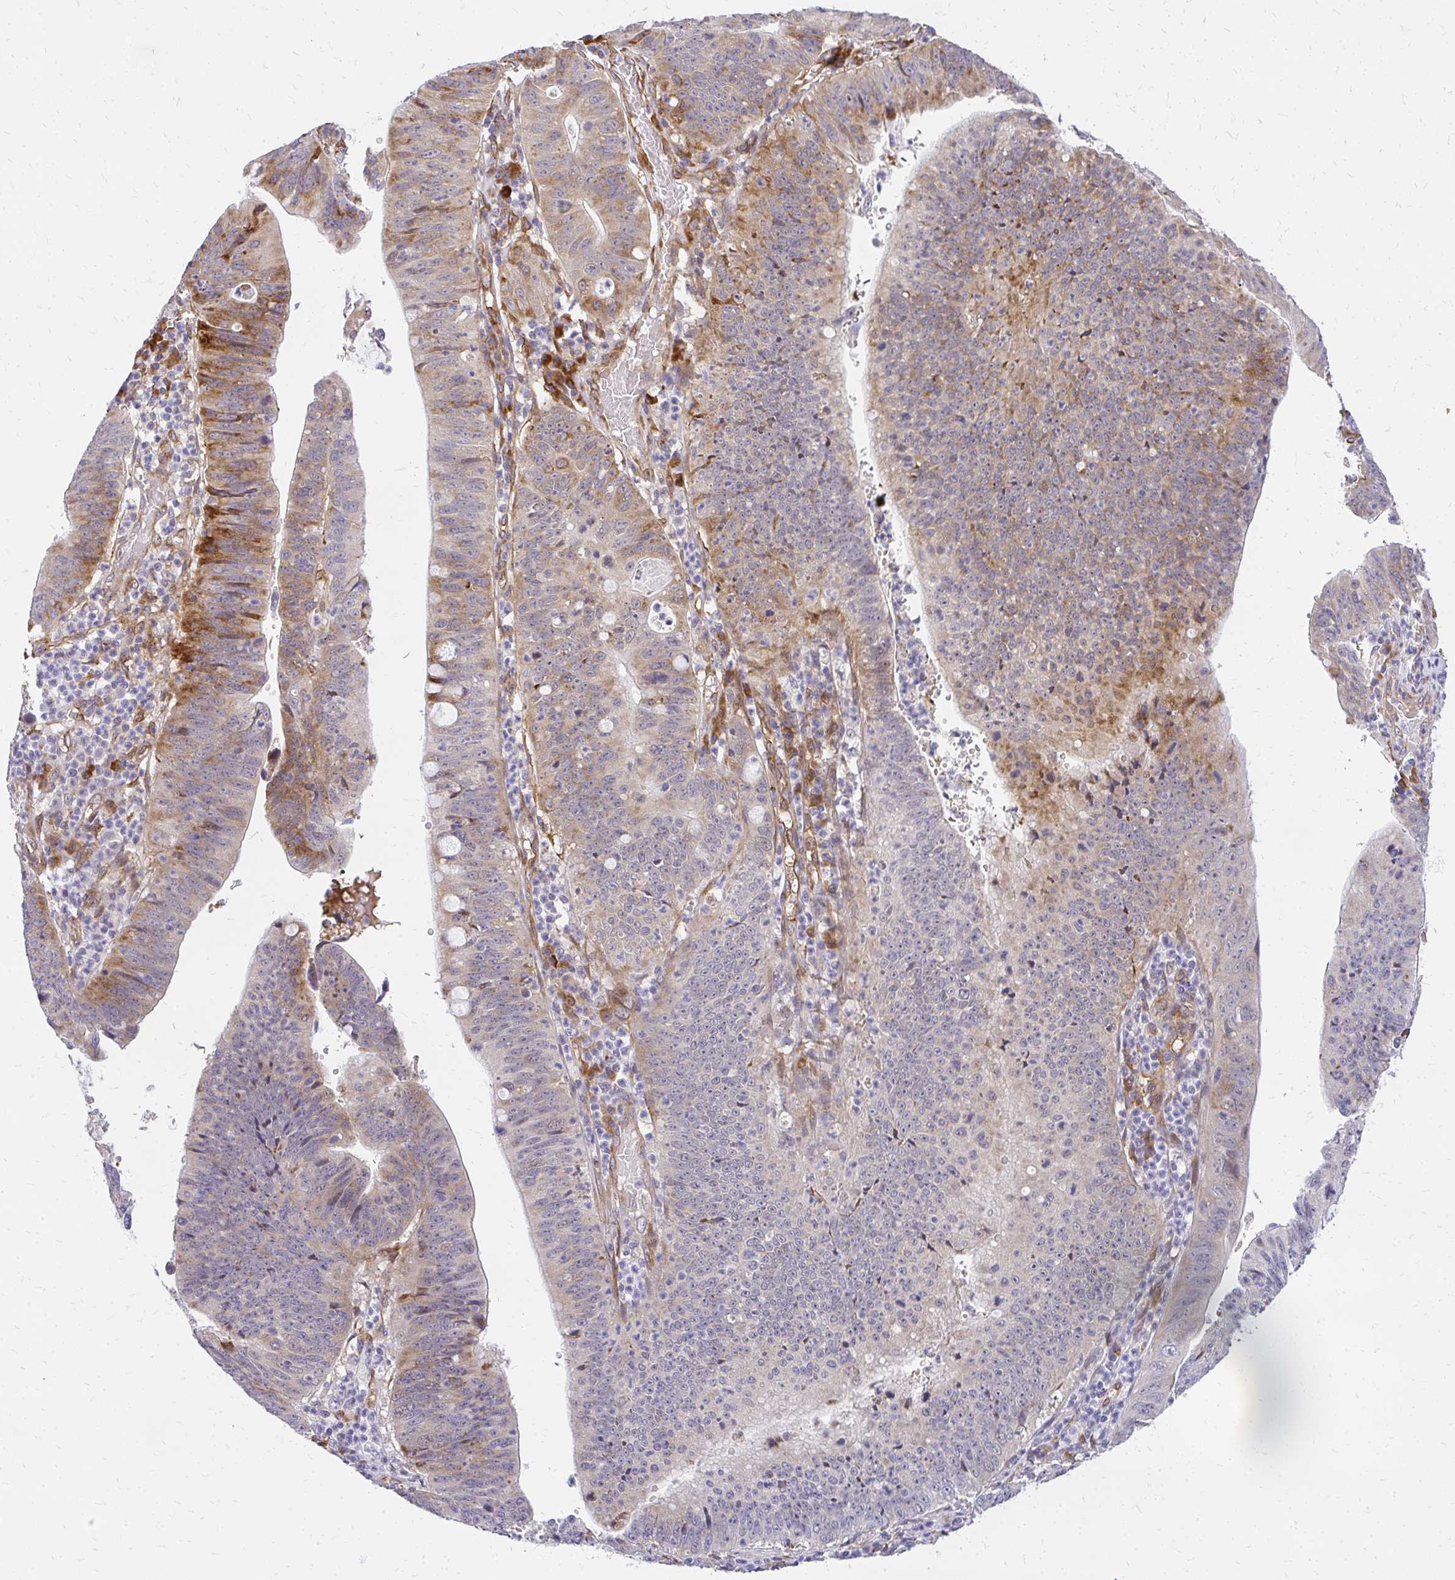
{"staining": {"intensity": "strong", "quantity": "<25%", "location": "cytoplasmic/membranous"}, "tissue": "stomach cancer", "cell_type": "Tumor cells", "image_type": "cancer", "snomed": [{"axis": "morphology", "description": "Adenocarcinoma, NOS"}, {"axis": "topography", "description": "Stomach"}], "caption": "IHC of stomach cancer (adenocarcinoma) demonstrates medium levels of strong cytoplasmic/membranous expression in approximately <25% of tumor cells.", "gene": "RSKR", "patient": {"sex": "male", "age": 59}}